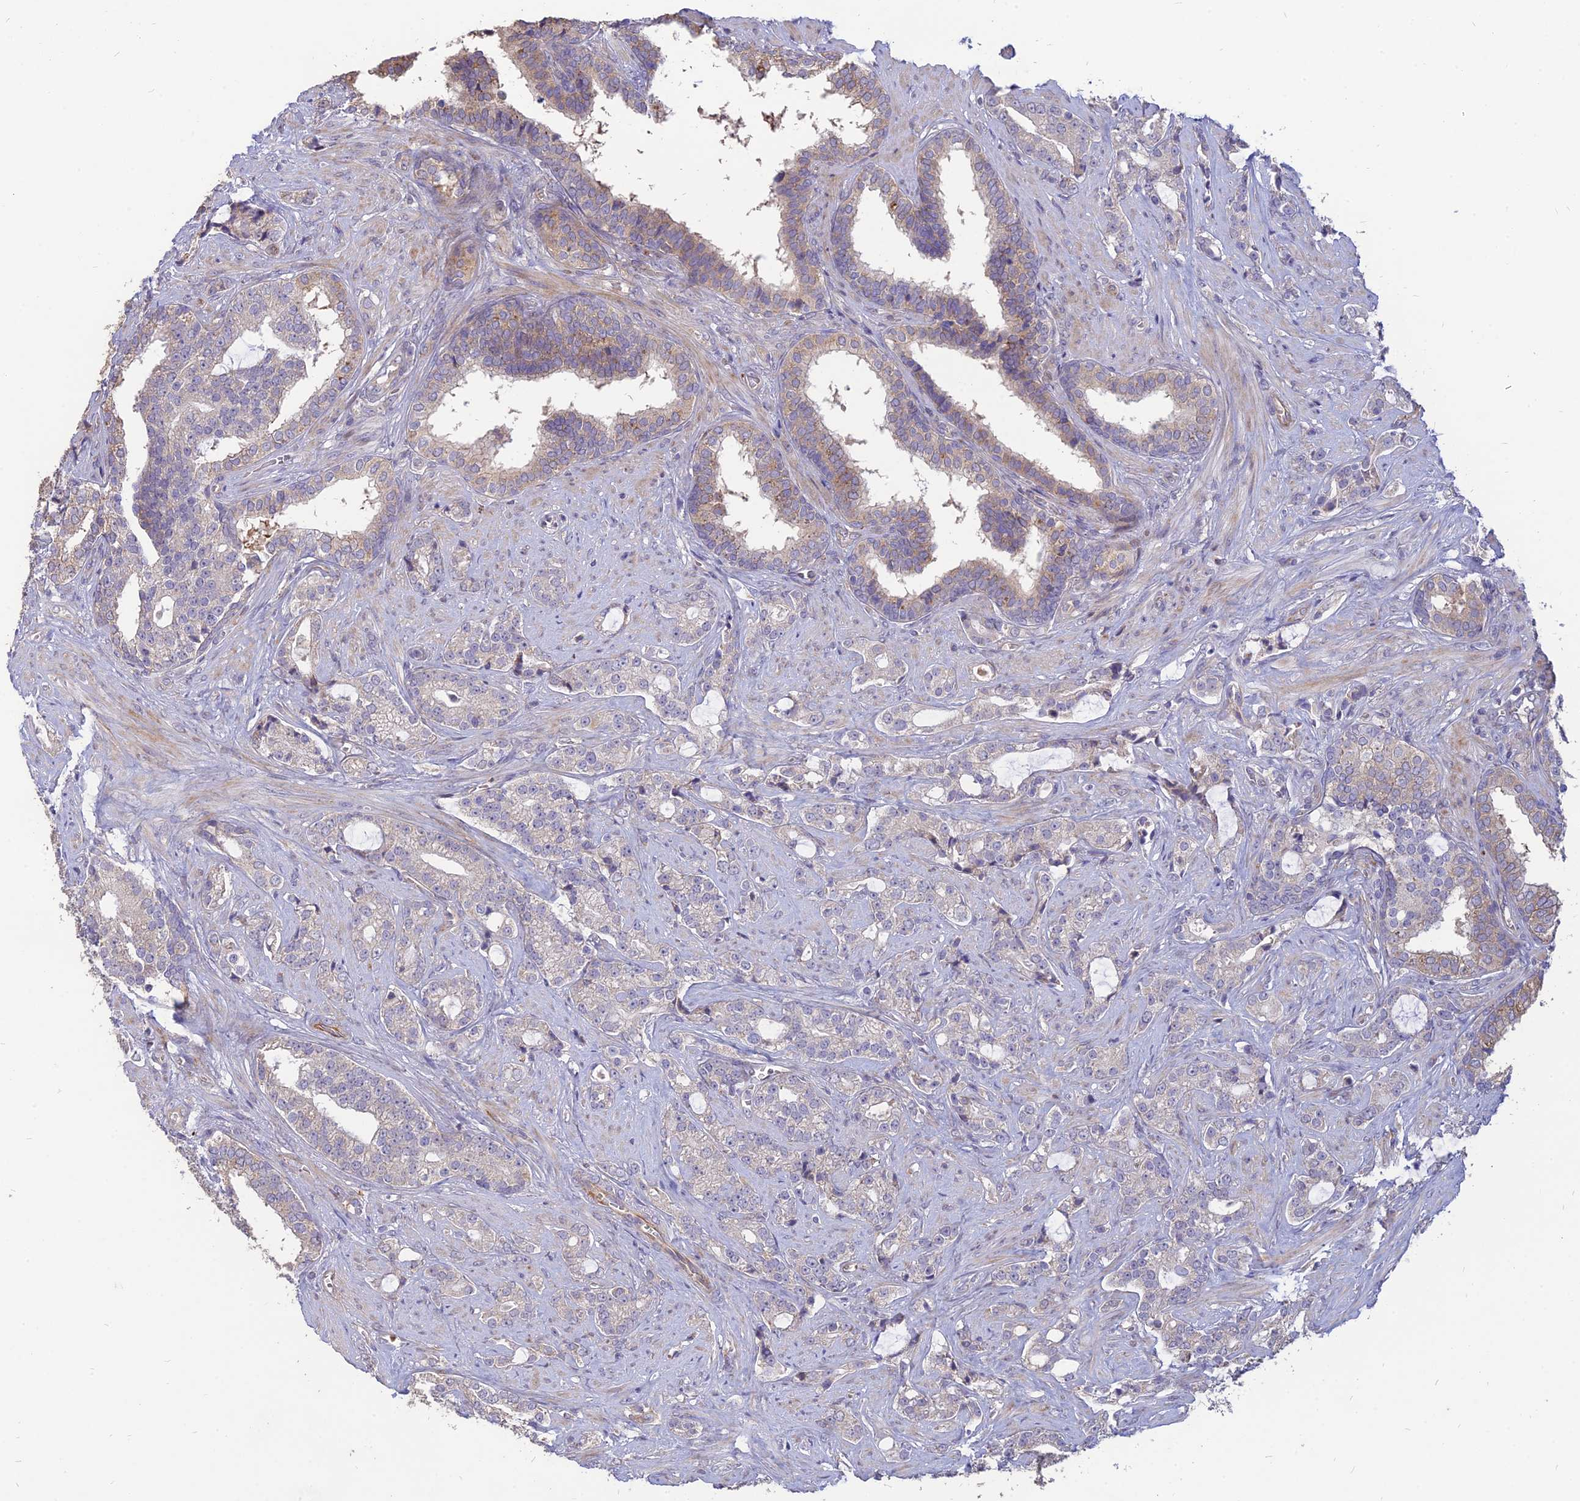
{"staining": {"intensity": "weak", "quantity": "<25%", "location": "cytoplasmic/membranous"}, "tissue": "prostate cancer", "cell_type": "Tumor cells", "image_type": "cancer", "snomed": [{"axis": "morphology", "description": "Adenocarcinoma, High grade"}, {"axis": "topography", "description": "Prostate and seminal vesicle, NOS"}], "caption": "DAB (3,3'-diaminobenzidine) immunohistochemical staining of human prostate cancer reveals no significant expression in tumor cells.", "gene": "ST3GAL6", "patient": {"sex": "male", "age": 67}}